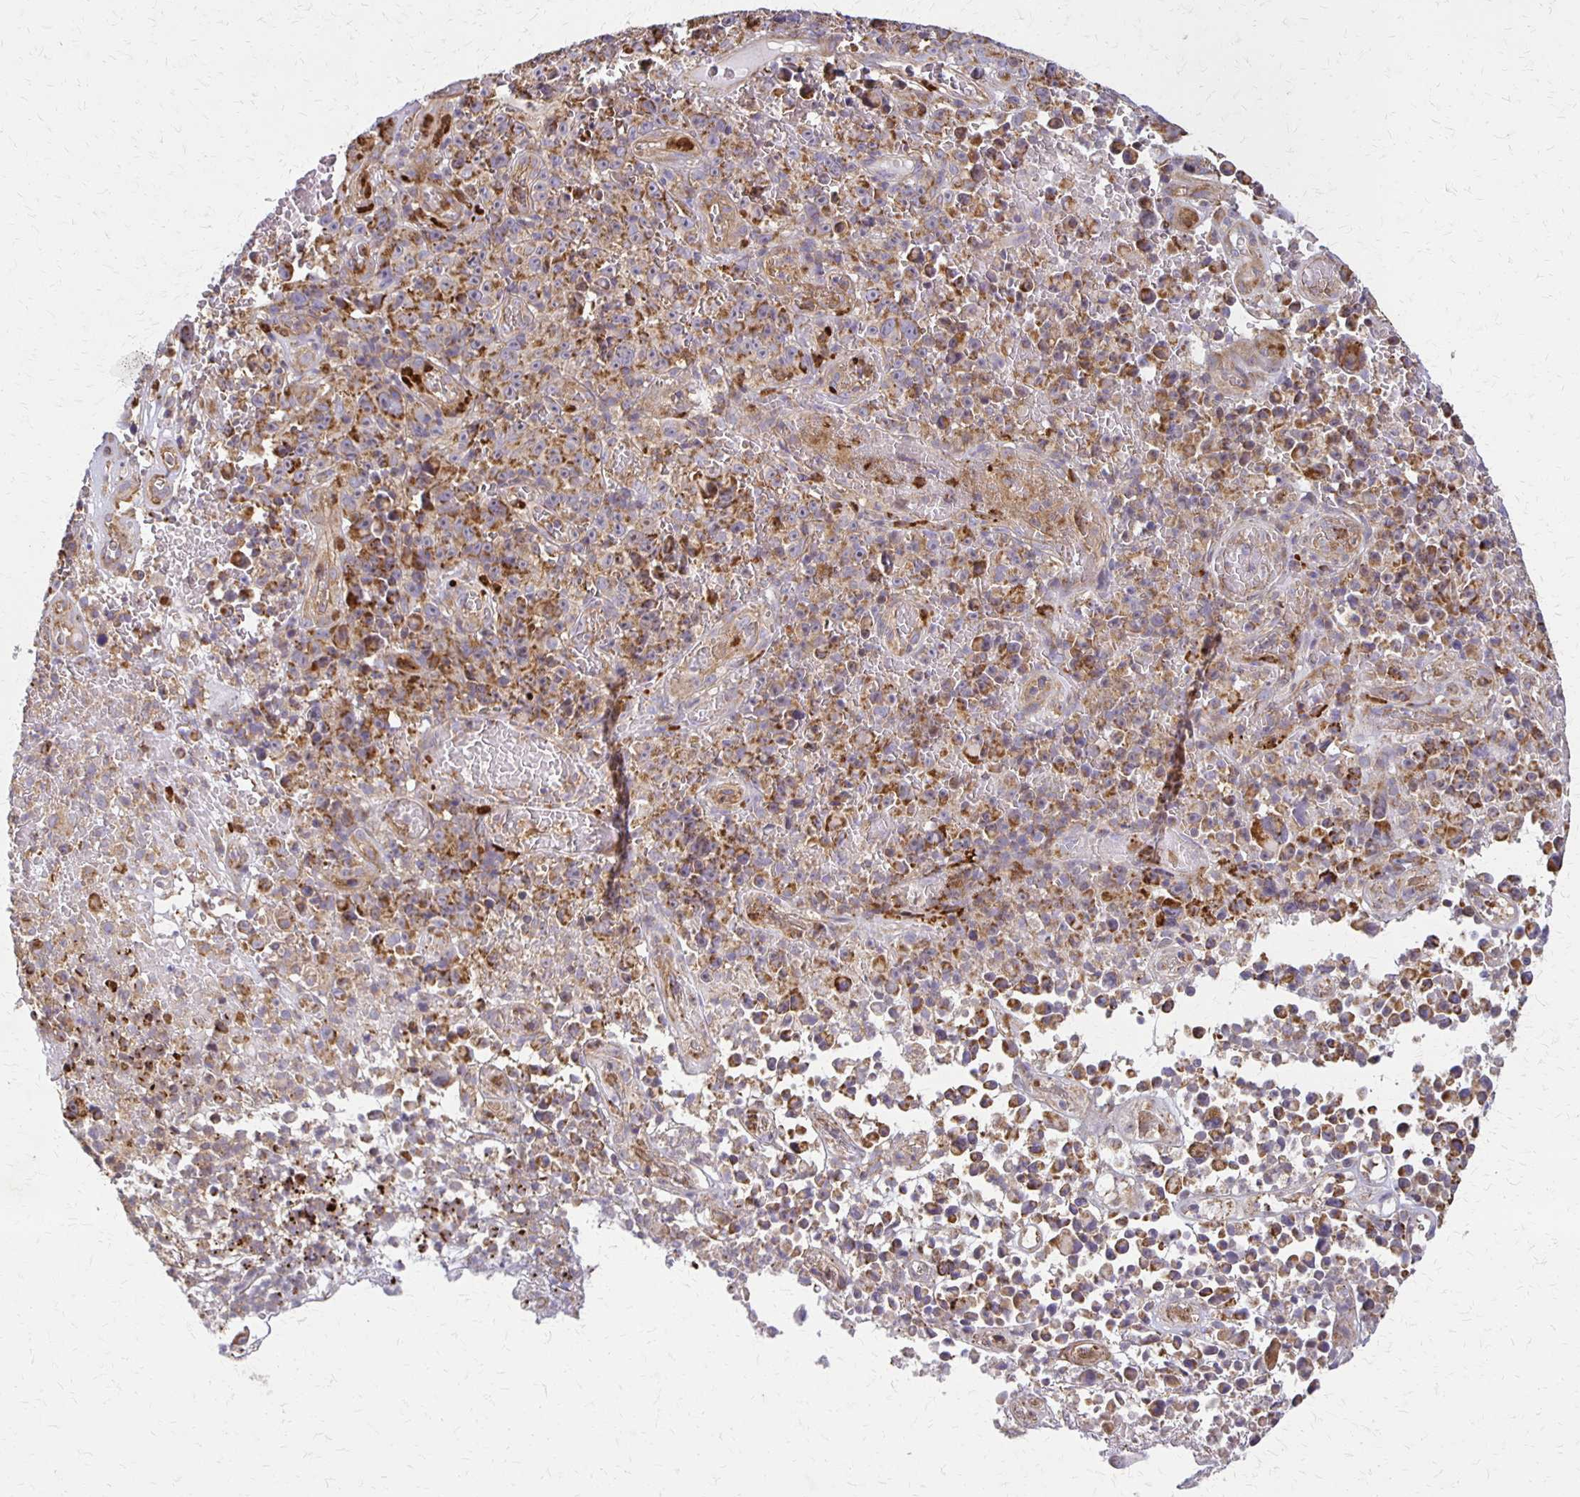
{"staining": {"intensity": "weak", "quantity": "25%-75%", "location": "cytoplasmic/membranous"}, "tissue": "melanoma", "cell_type": "Tumor cells", "image_type": "cancer", "snomed": [{"axis": "morphology", "description": "Malignant melanoma, NOS"}, {"axis": "topography", "description": "Skin"}], "caption": "Approximately 25%-75% of tumor cells in melanoma demonstrate weak cytoplasmic/membranous protein positivity as visualized by brown immunohistochemical staining.", "gene": "EIF4EBP2", "patient": {"sex": "female", "age": 82}}